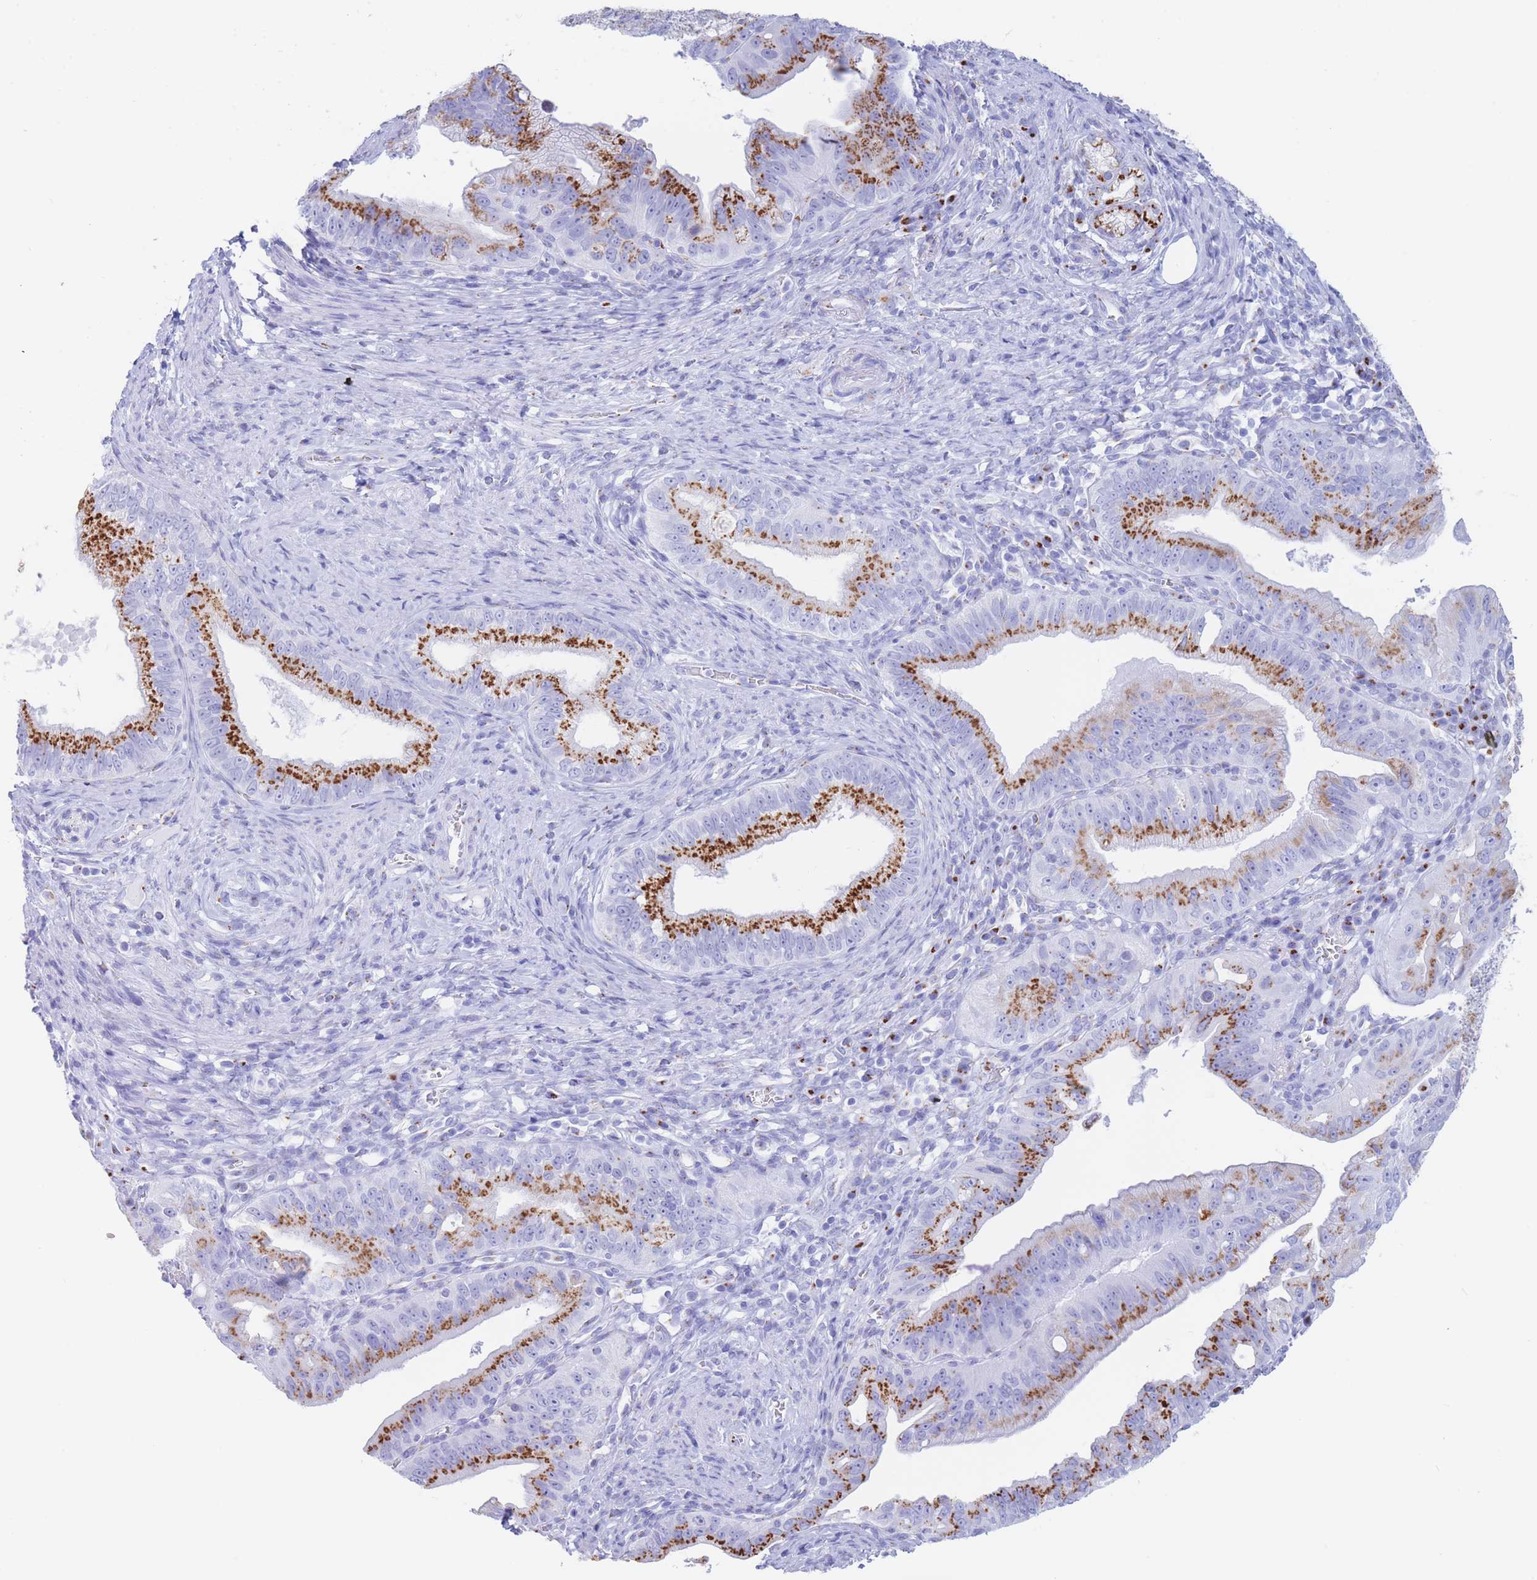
{"staining": {"intensity": "strong", "quantity": ">75%", "location": "cytoplasmic/membranous"}, "tissue": "pancreatic cancer", "cell_type": "Tumor cells", "image_type": "cancer", "snomed": [{"axis": "morphology", "description": "Adenocarcinoma, NOS"}, {"axis": "topography", "description": "Pancreas"}], "caption": "Immunohistochemistry (IHC) of human adenocarcinoma (pancreatic) displays high levels of strong cytoplasmic/membranous expression in about >75% of tumor cells.", "gene": "FAM3C", "patient": {"sex": "male", "age": 70}}